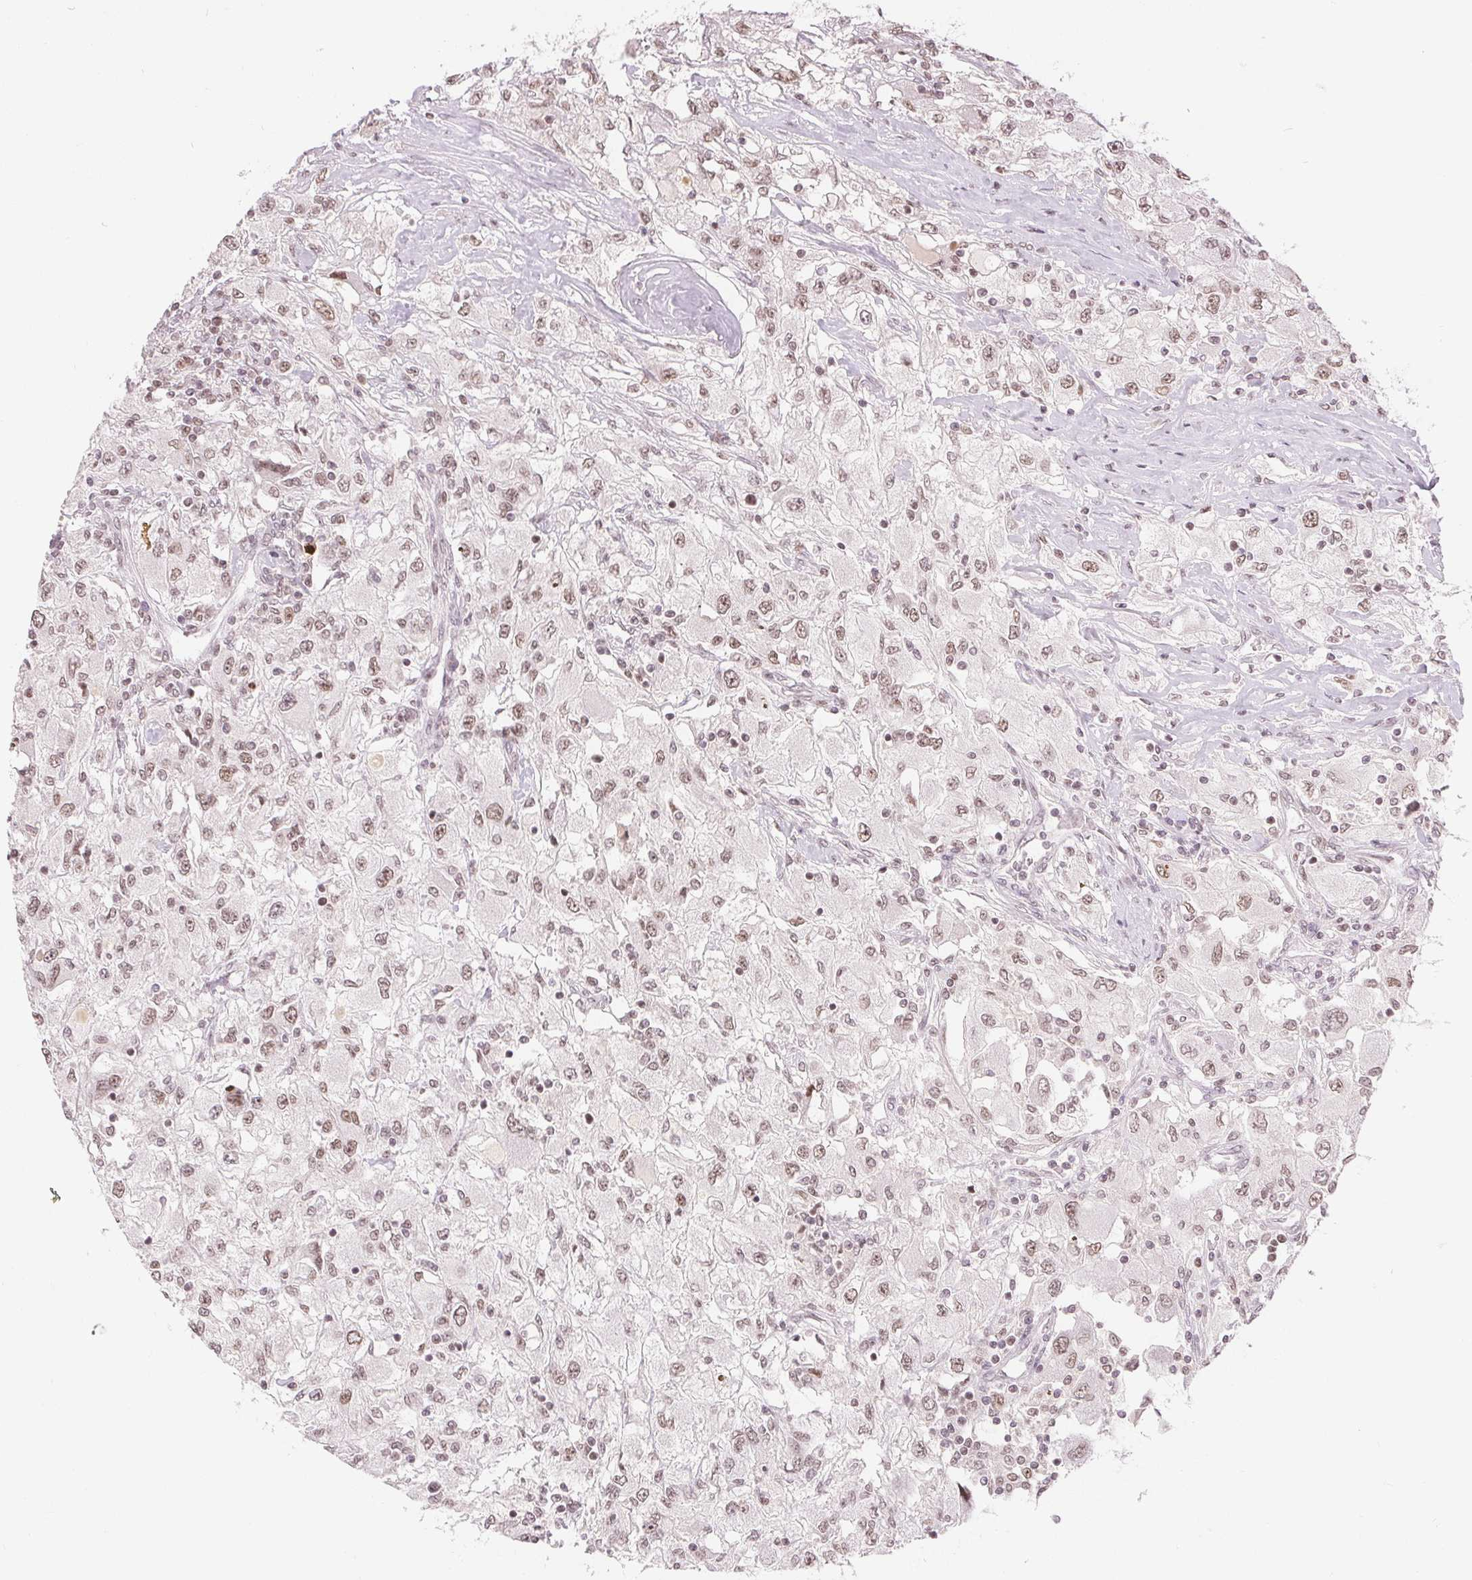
{"staining": {"intensity": "moderate", "quantity": ">75%", "location": "nuclear"}, "tissue": "renal cancer", "cell_type": "Tumor cells", "image_type": "cancer", "snomed": [{"axis": "morphology", "description": "Adenocarcinoma, NOS"}, {"axis": "topography", "description": "Kidney"}], "caption": "The micrograph exhibits staining of renal cancer, revealing moderate nuclear protein staining (brown color) within tumor cells.", "gene": "DEK", "patient": {"sex": "female", "age": 67}}